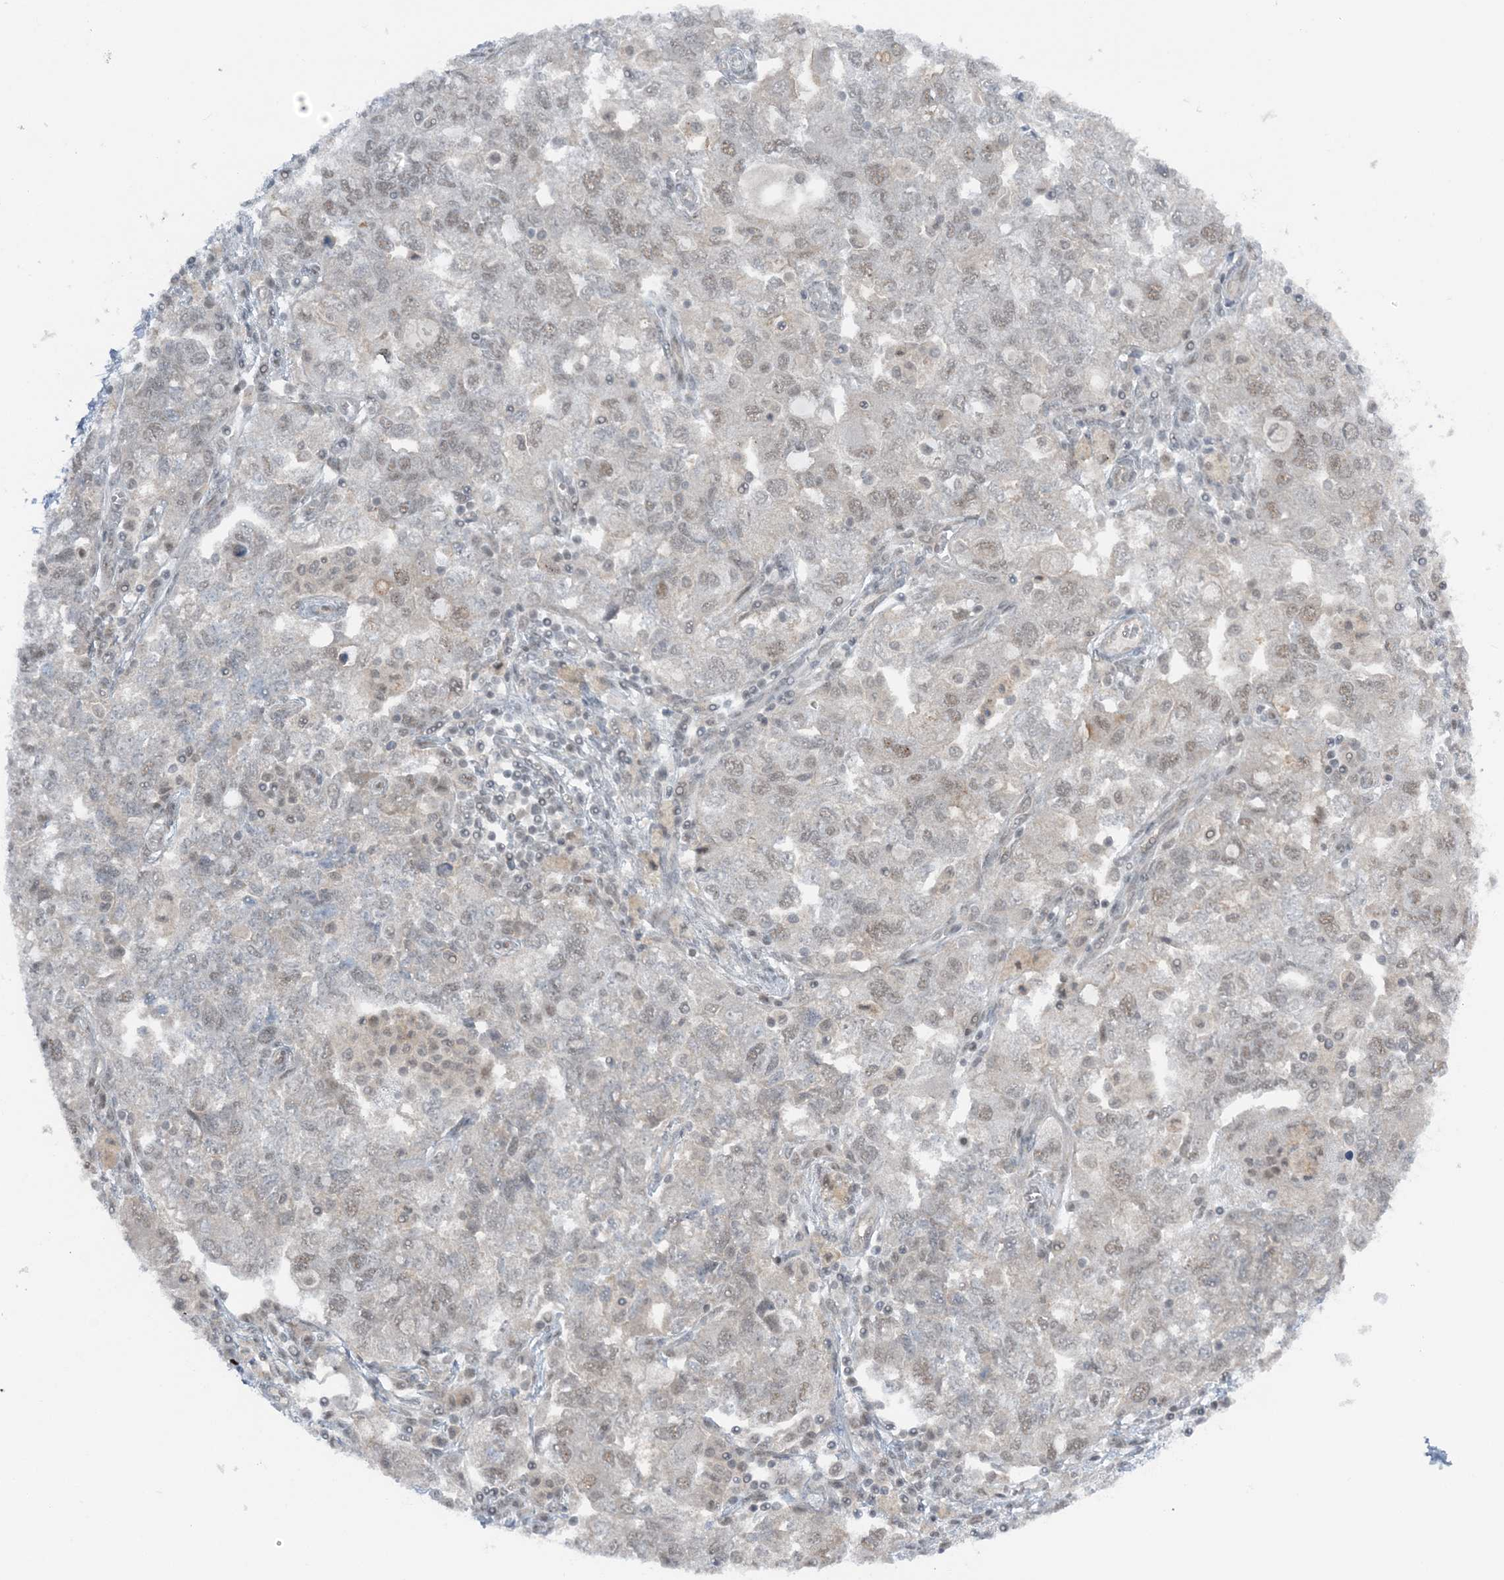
{"staining": {"intensity": "weak", "quantity": "<25%", "location": "nuclear"}, "tissue": "ovarian cancer", "cell_type": "Tumor cells", "image_type": "cancer", "snomed": [{"axis": "morphology", "description": "Carcinoma, NOS"}, {"axis": "morphology", "description": "Cystadenocarcinoma, serous, NOS"}, {"axis": "topography", "description": "Ovary"}], "caption": "DAB immunohistochemical staining of ovarian cancer displays no significant positivity in tumor cells. (IHC, brightfield microscopy, high magnification).", "gene": "ATP11A", "patient": {"sex": "female", "age": 69}}